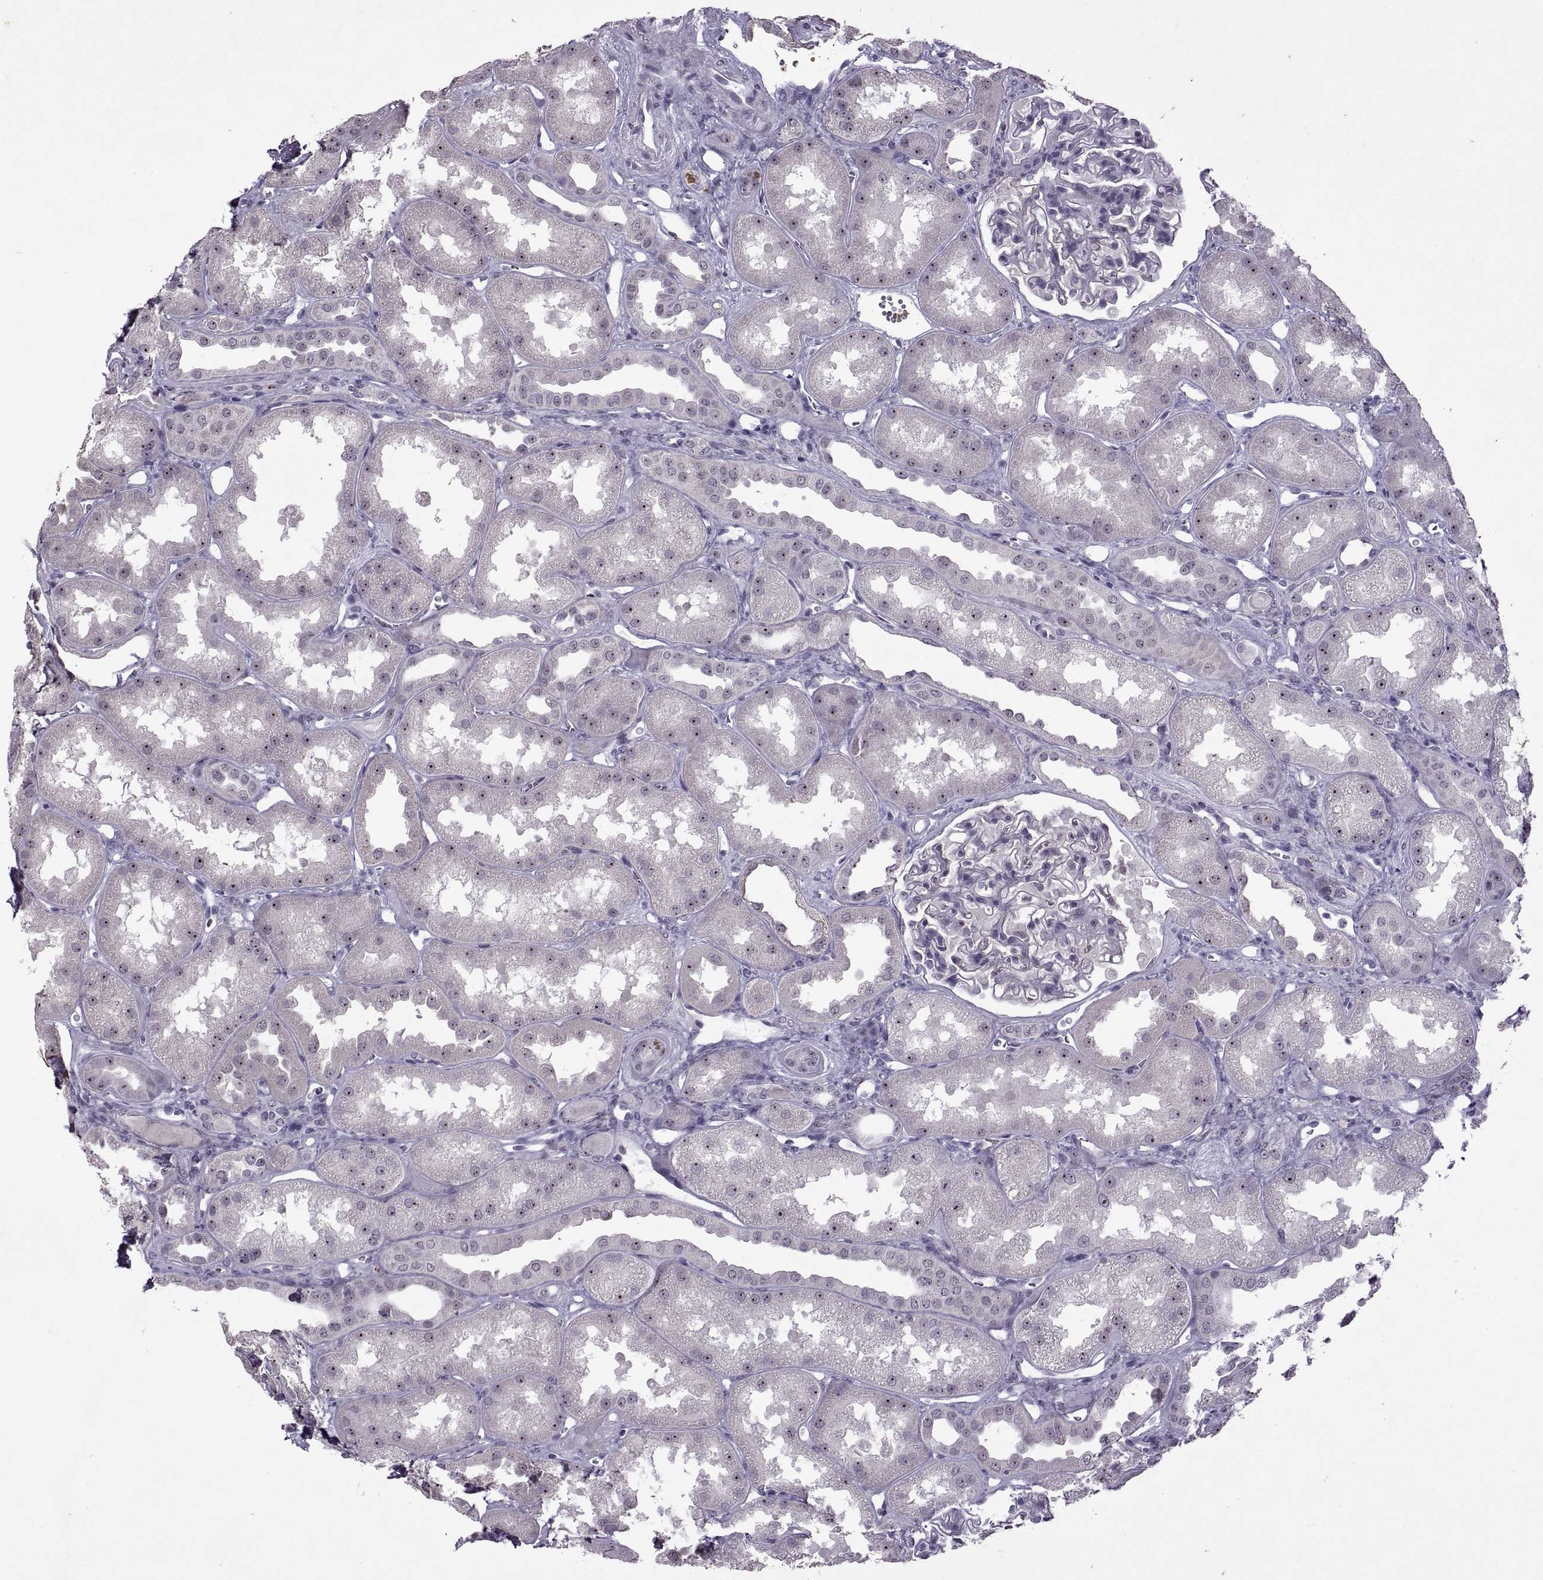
{"staining": {"intensity": "negative", "quantity": "none", "location": "none"}, "tissue": "kidney", "cell_type": "Cells in glomeruli", "image_type": "normal", "snomed": [{"axis": "morphology", "description": "Normal tissue, NOS"}, {"axis": "topography", "description": "Kidney"}], "caption": "High magnification brightfield microscopy of normal kidney stained with DAB (3,3'-diaminobenzidine) (brown) and counterstained with hematoxylin (blue): cells in glomeruli show no significant expression. (Brightfield microscopy of DAB IHC at high magnification).", "gene": "SINHCAF", "patient": {"sex": "male", "age": 61}}